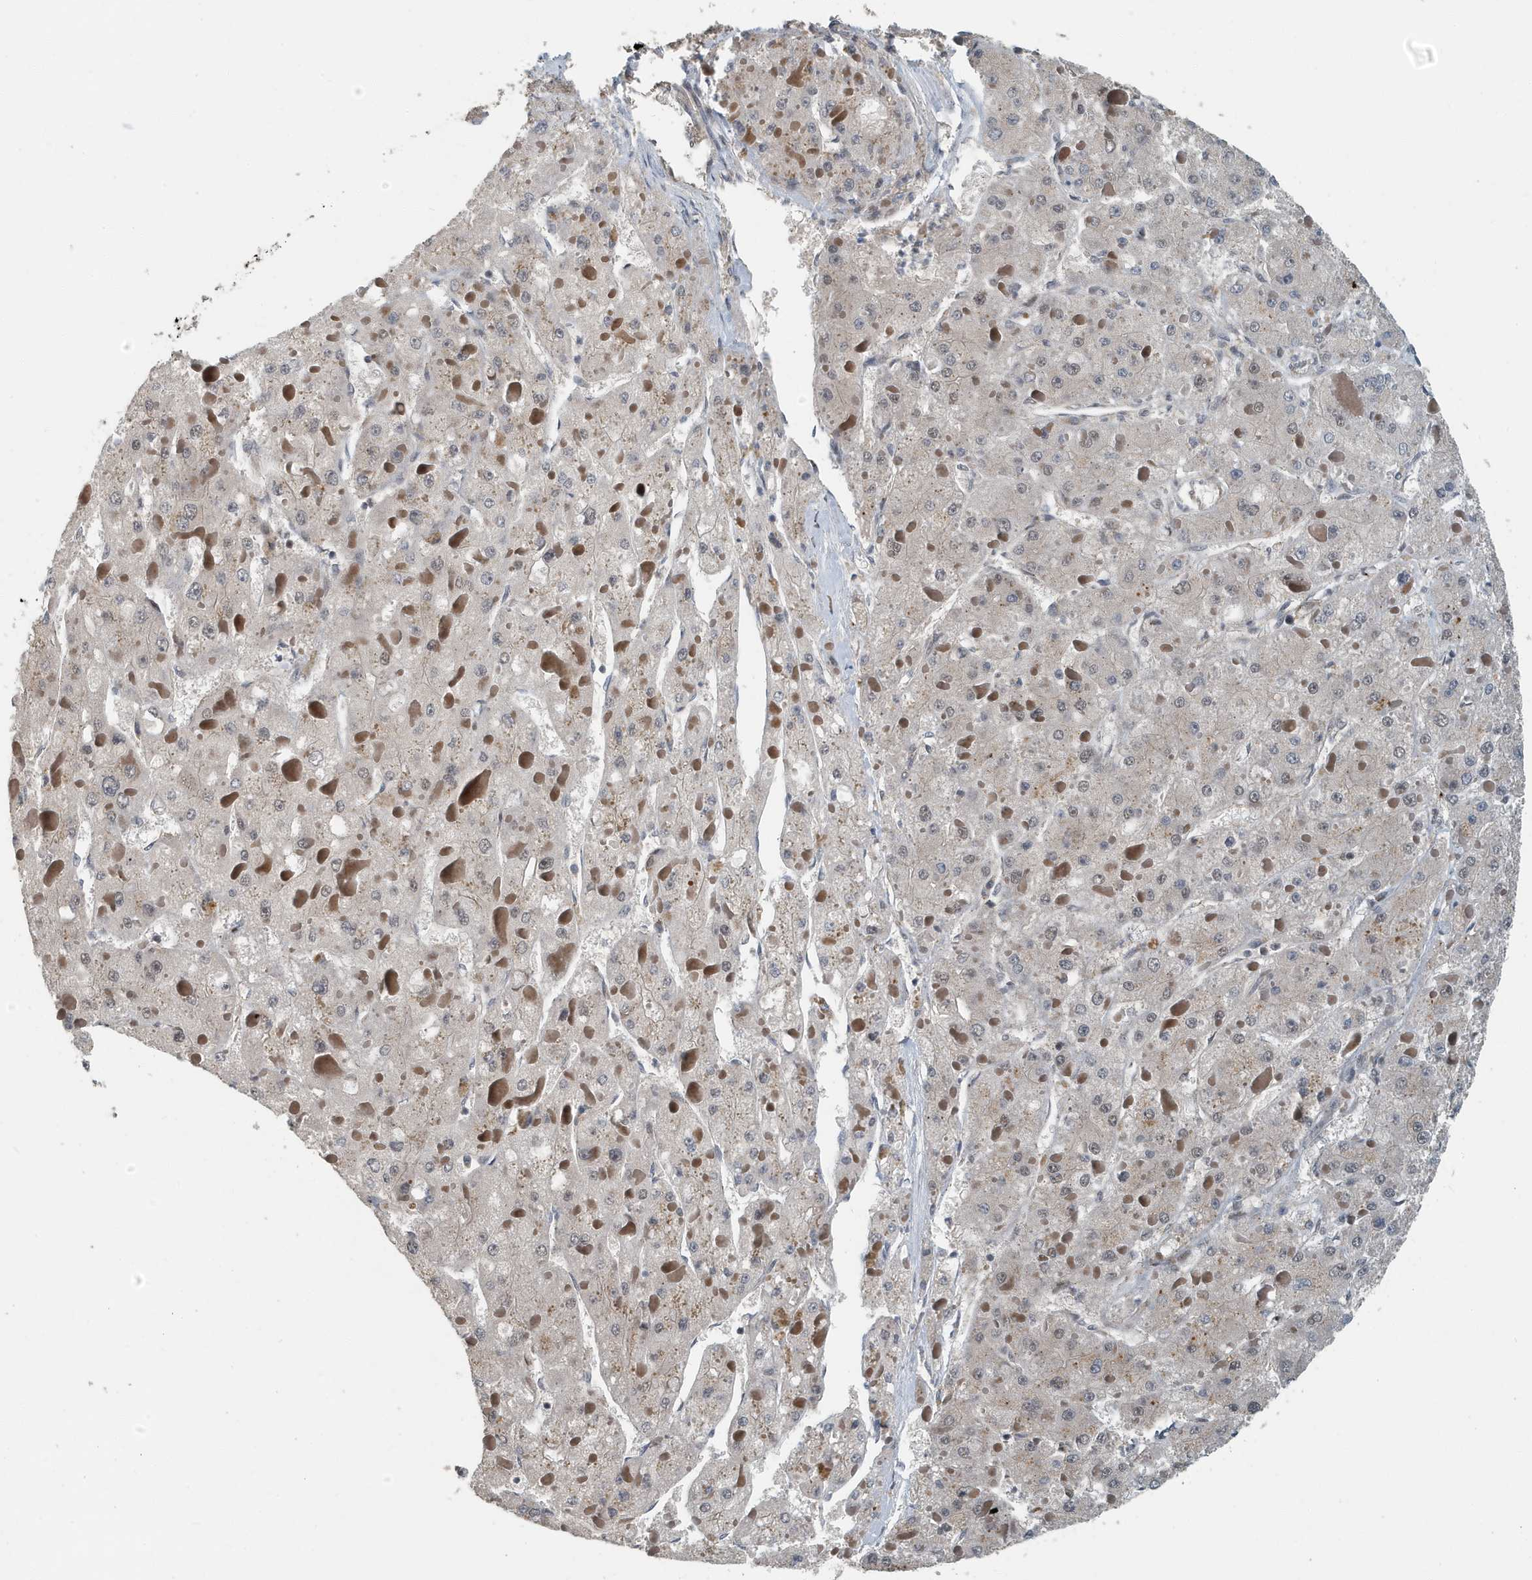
{"staining": {"intensity": "negative", "quantity": "none", "location": "none"}, "tissue": "liver cancer", "cell_type": "Tumor cells", "image_type": "cancer", "snomed": [{"axis": "morphology", "description": "Carcinoma, Hepatocellular, NOS"}, {"axis": "topography", "description": "Liver"}], "caption": "Micrograph shows no protein positivity in tumor cells of liver cancer tissue.", "gene": "KIF15", "patient": {"sex": "female", "age": 73}}